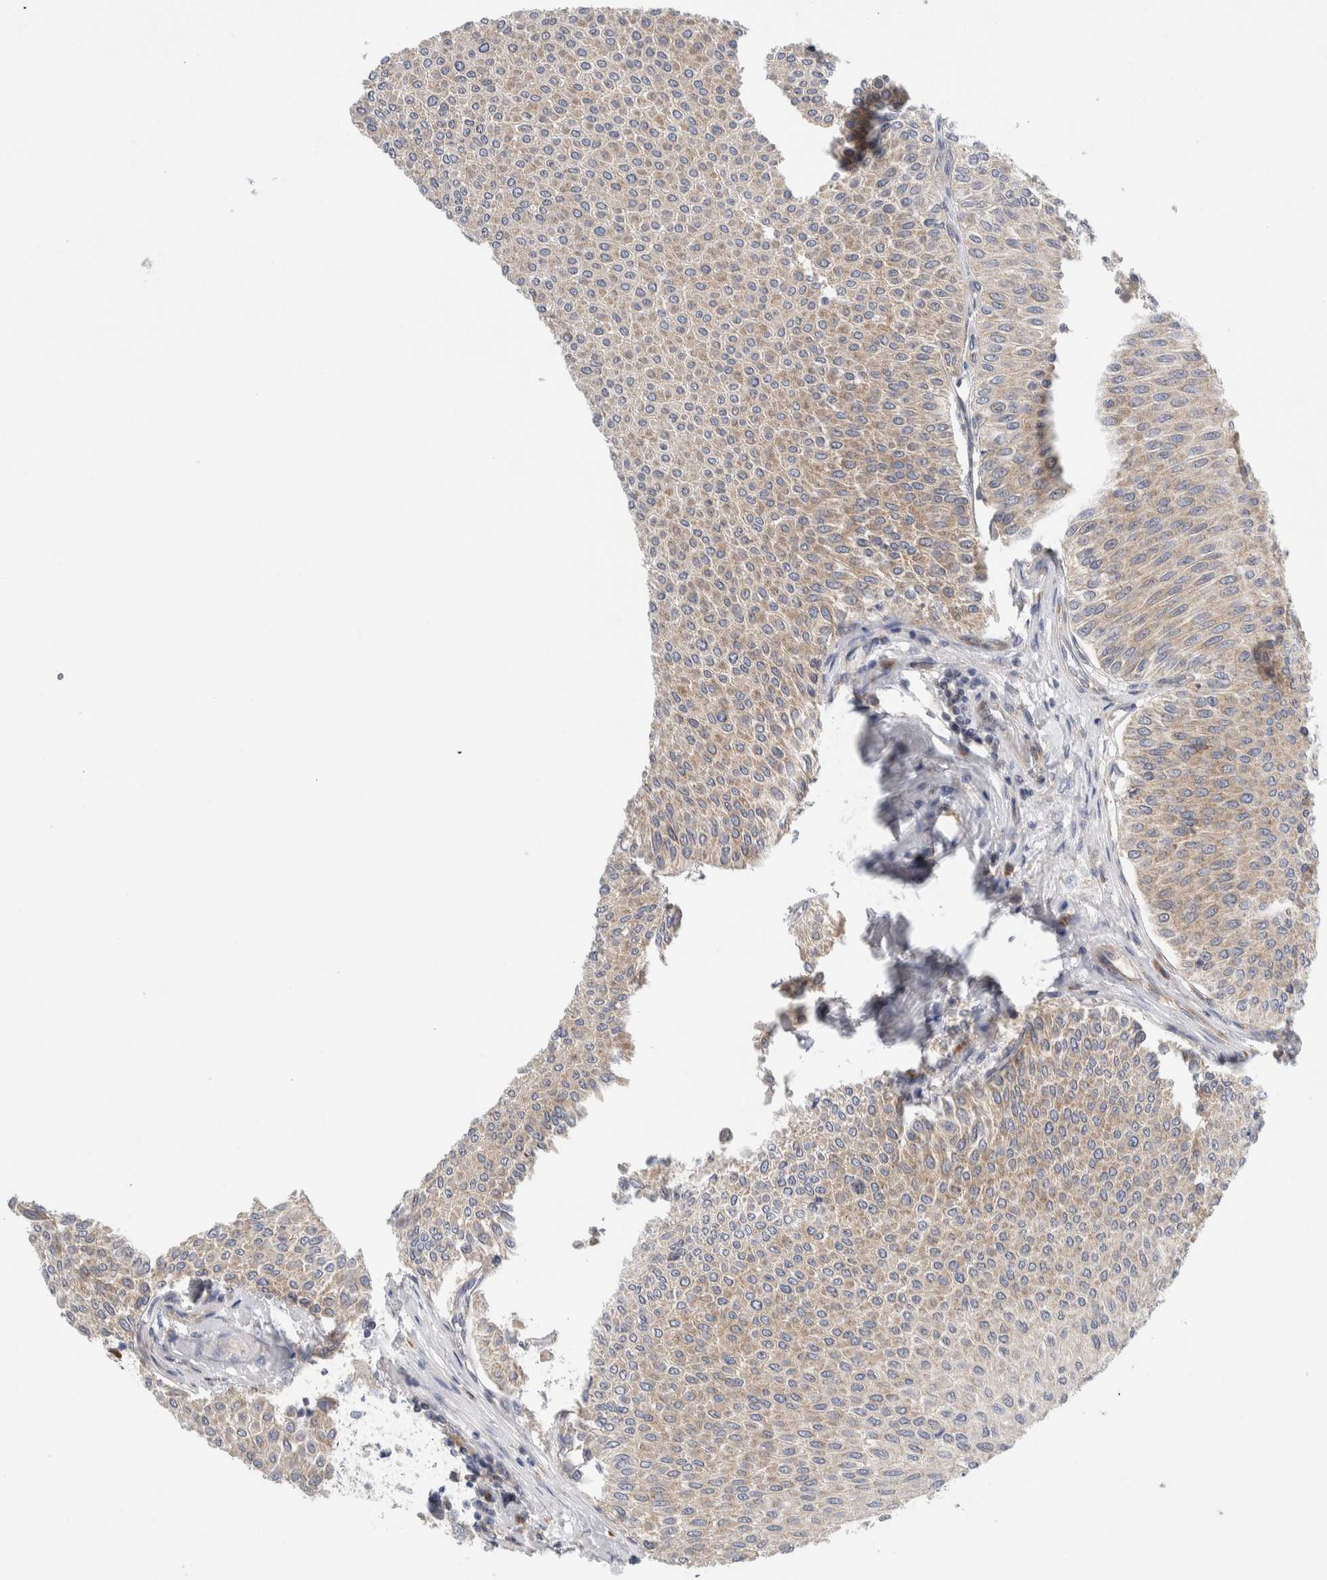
{"staining": {"intensity": "weak", "quantity": ">75%", "location": "cytoplasmic/membranous"}, "tissue": "urothelial cancer", "cell_type": "Tumor cells", "image_type": "cancer", "snomed": [{"axis": "morphology", "description": "Urothelial carcinoma, Low grade"}, {"axis": "topography", "description": "Urinary bladder"}], "caption": "A micrograph of human low-grade urothelial carcinoma stained for a protein displays weak cytoplasmic/membranous brown staining in tumor cells.", "gene": "RACK1", "patient": {"sex": "male", "age": 78}}